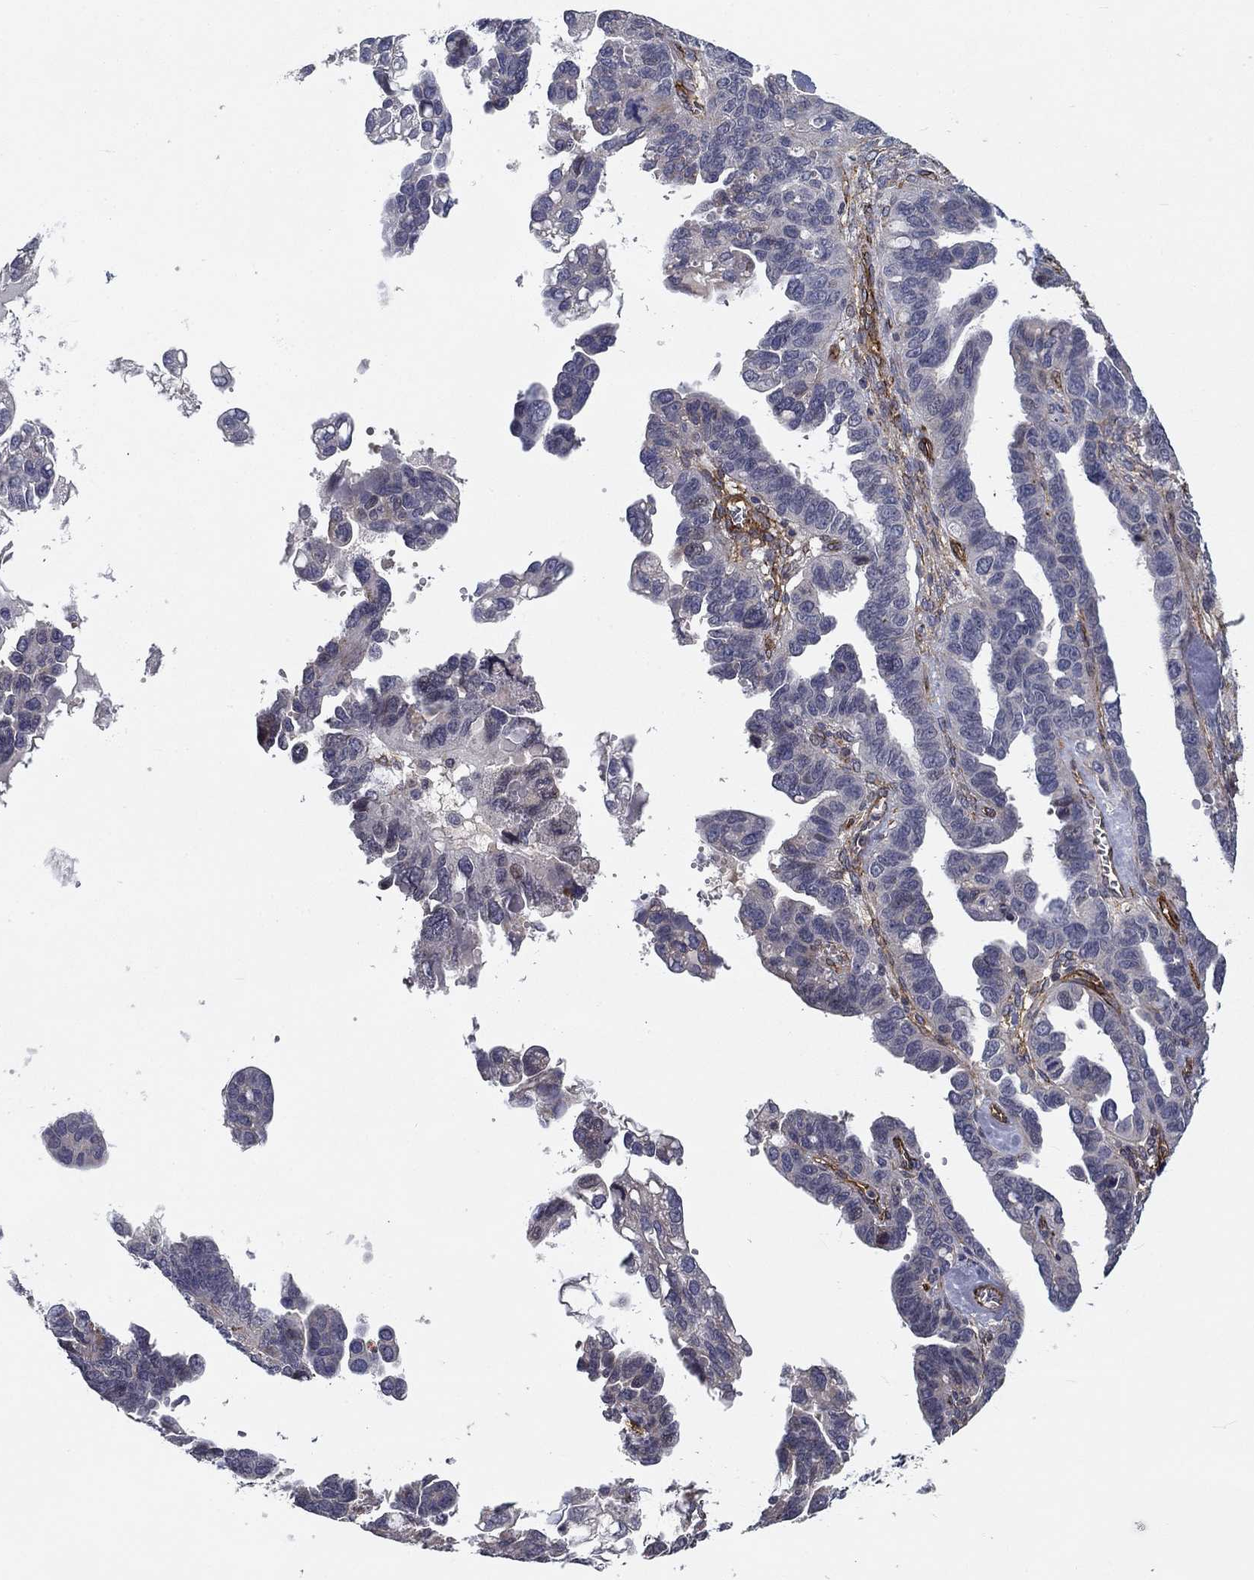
{"staining": {"intensity": "negative", "quantity": "none", "location": "none"}, "tissue": "ovarian cancer", "cell_type": "Tumor cells", "image_type": "cancer", "snomed": [{"axis": "morphology", "description": "Cystadenocarcinoma, serous, NOS"}, {"axis": "topography", "description": "Ovary"}], "caption": "A micrograph of human serous cystadenocarcinoma (ovarian) is negative for staining in tumor cells.", "gene": "SYNC", "patient": {"sex": "female", "age": 69}}